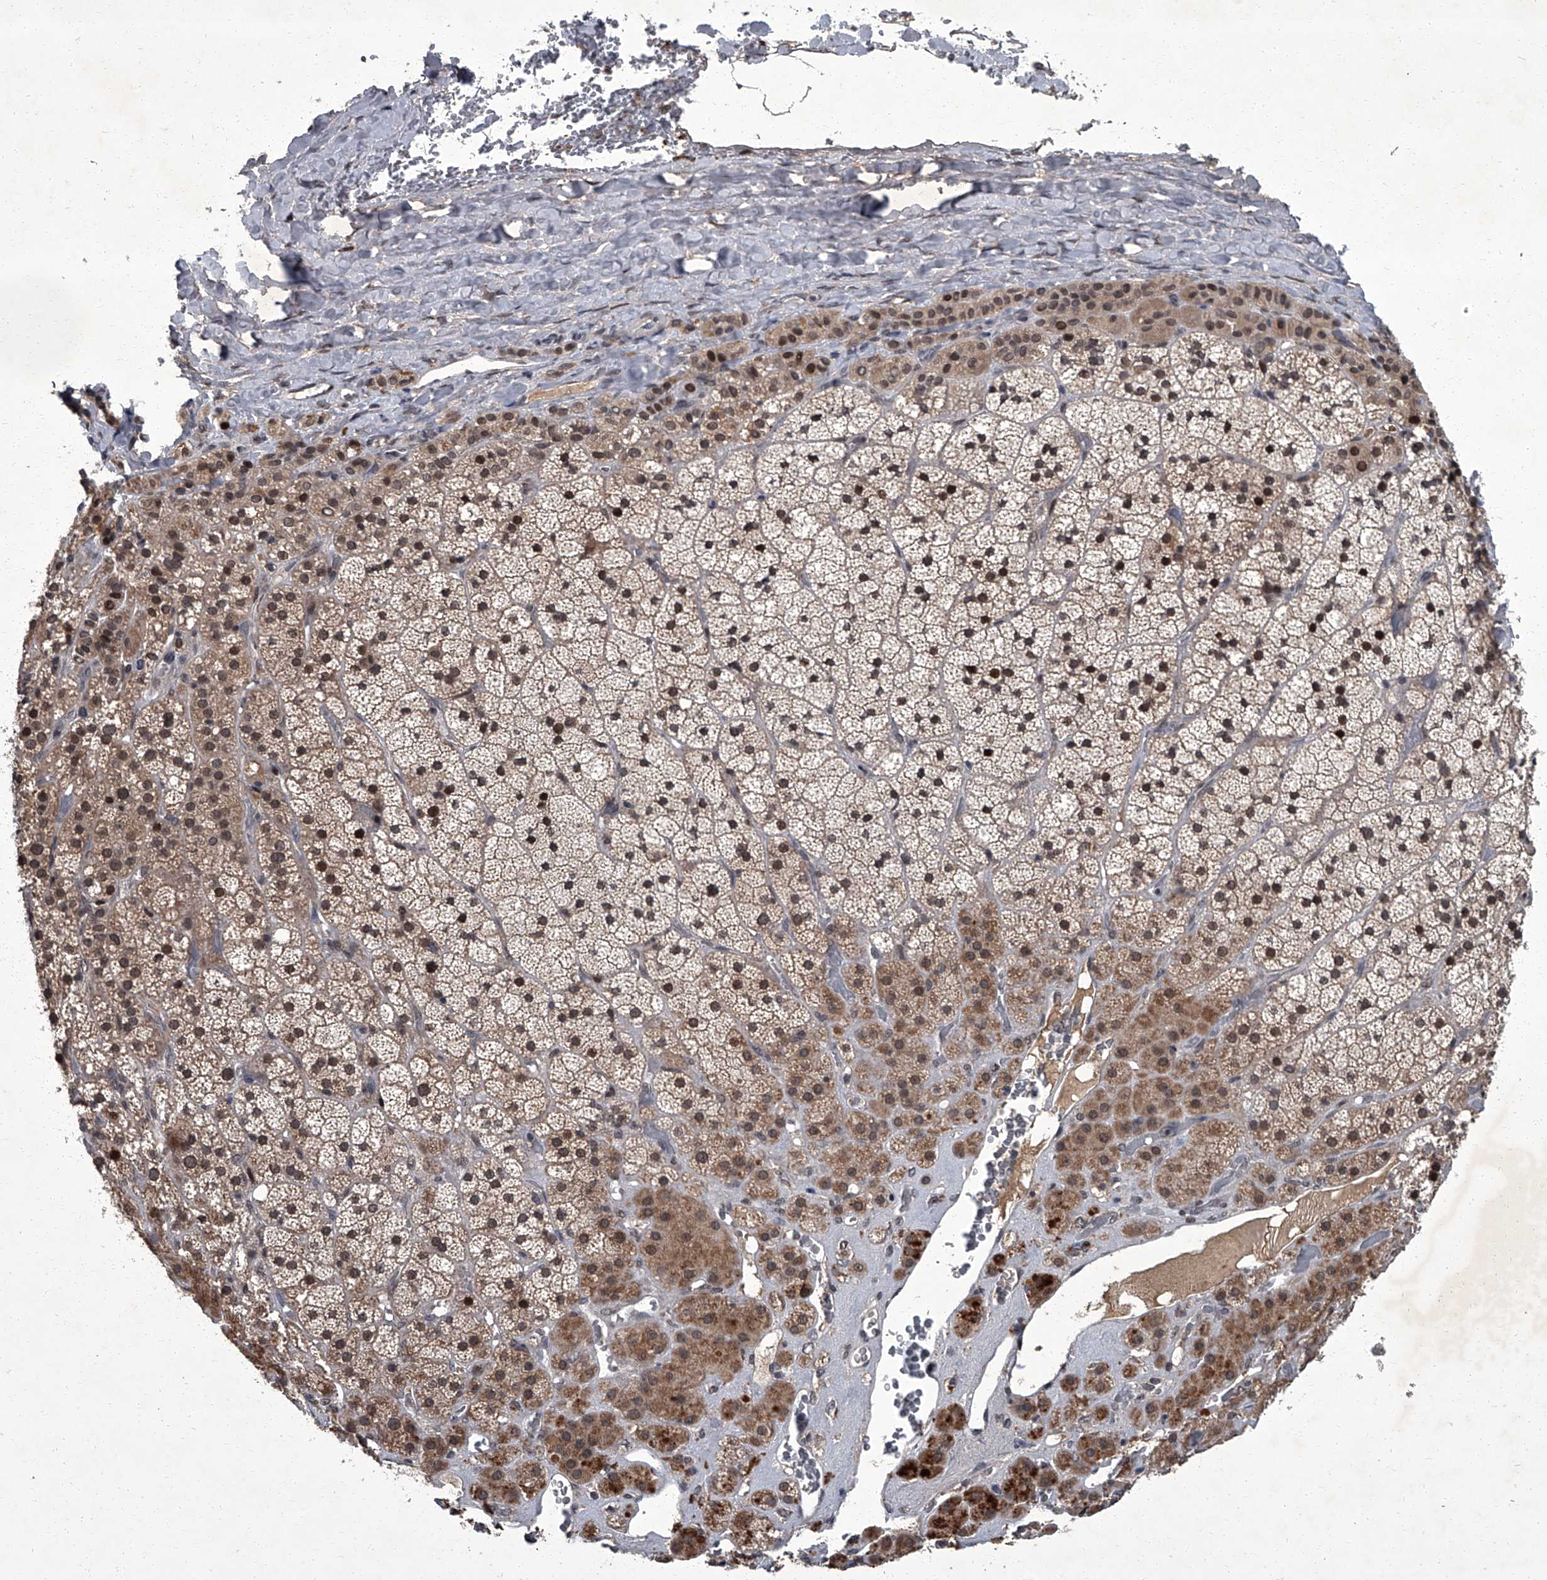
{"staining": {"intensity": "strong", "quantity": ">75%", "location": "cytoplasmic/membranous,nuclear"}, "tissue": "adrenal gland", "cell_type": "Glandular cells", "image_type": "normal", "snomed": [{"axis": "morphology", "description": "Normal tissue, NOS"}, {"axis": "topography", "description": "Adrenal gland"}], "caption": "Immunohistochemistry (IHC) of normal human adrenal gland shows high levels of strong cytoplasmic/membranous,nuclear staining in about >75% of glandular cells. The staining was performed using DAB, with brown indicating positive protein expression. Nuclei are stained blue with hematoxylin.", "gene": "ZNF518B", "patient": {"sex": "male", "age": 57}}